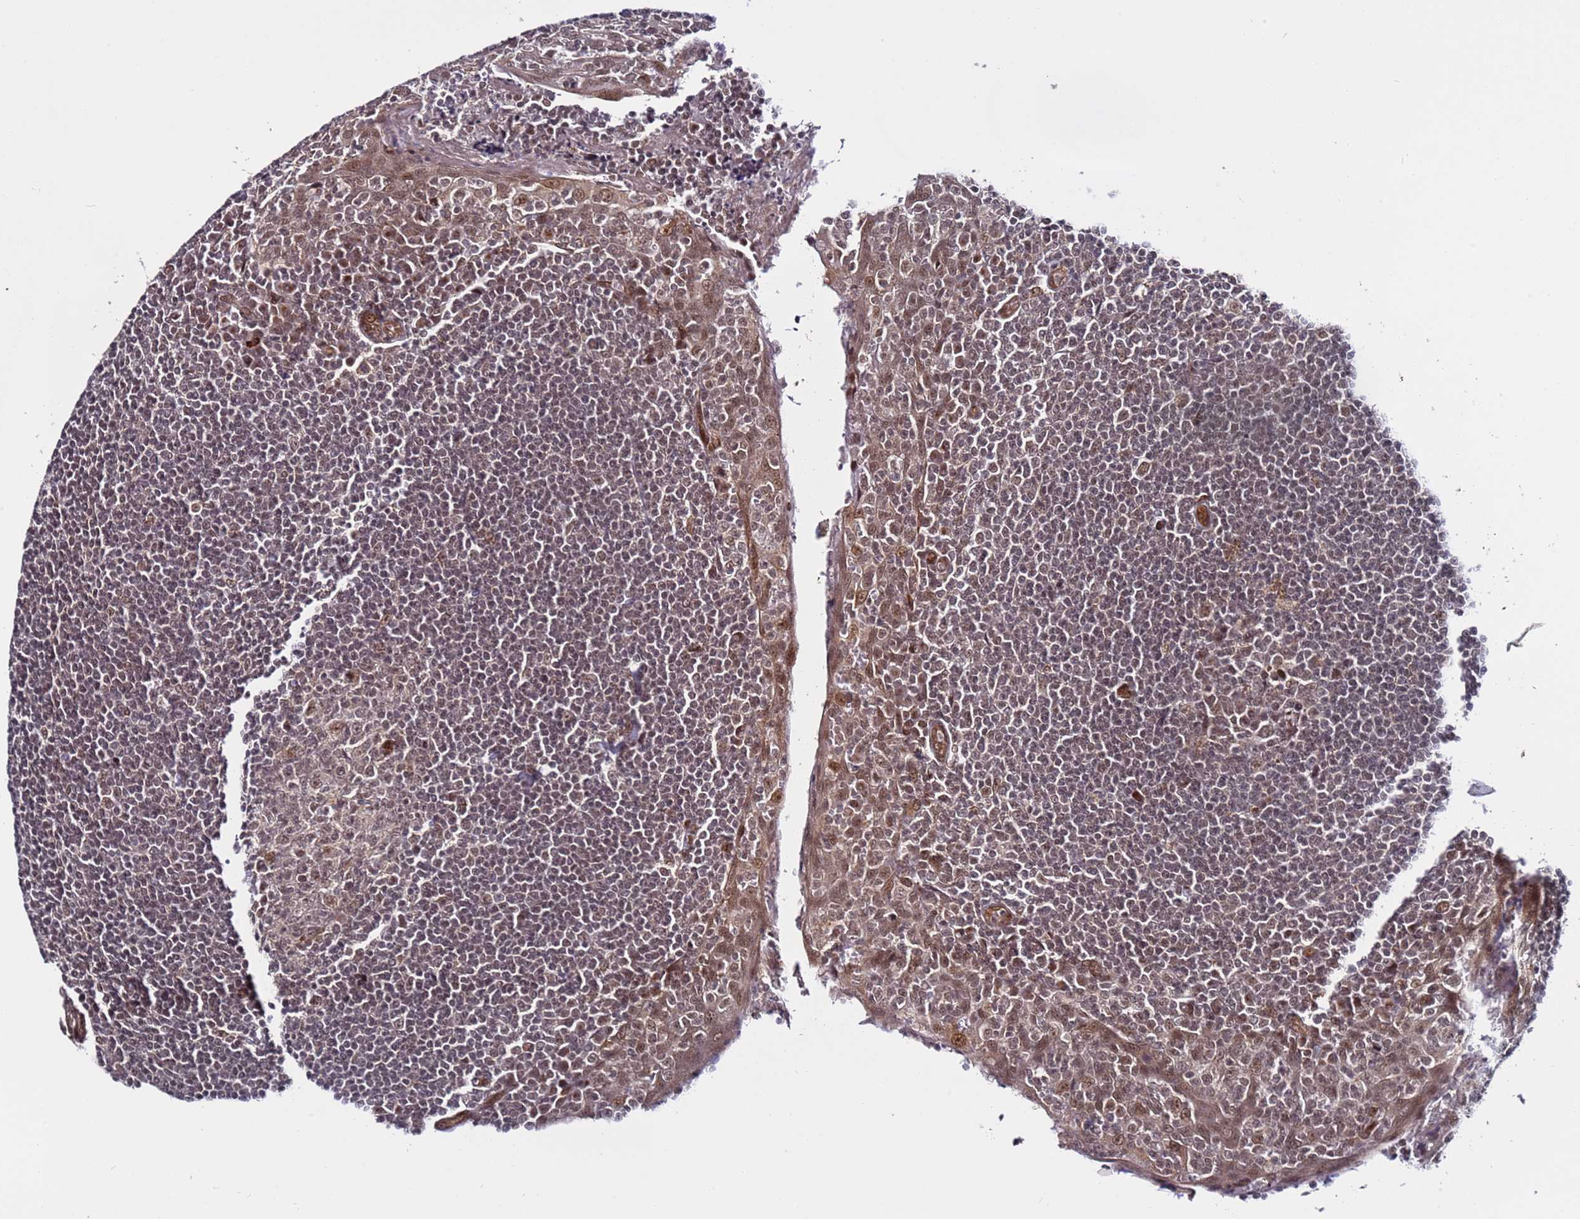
{"staining": {"intensity": "weak", "quantity": "<25%", "location": "nuclear"}, "tissue": "tonsil", "cell_type": "Germinal center cells", "image_type": "normal", "snomed": [{"axis": "morphology", "description": "Normal tissue, NOS"}, {"axis": "topography", "description": "Tonsil"}], "caption": "DAB (3,3'-diaminobenzidine) immunohistochemical staining of normal tonsil exhibits no significant positivity in germinal center cells. (DAB immunohistochemistry with hematoxylin counter stain).", "gene": "POLR2D", "patient": {"sex": "male", "age": 27}}